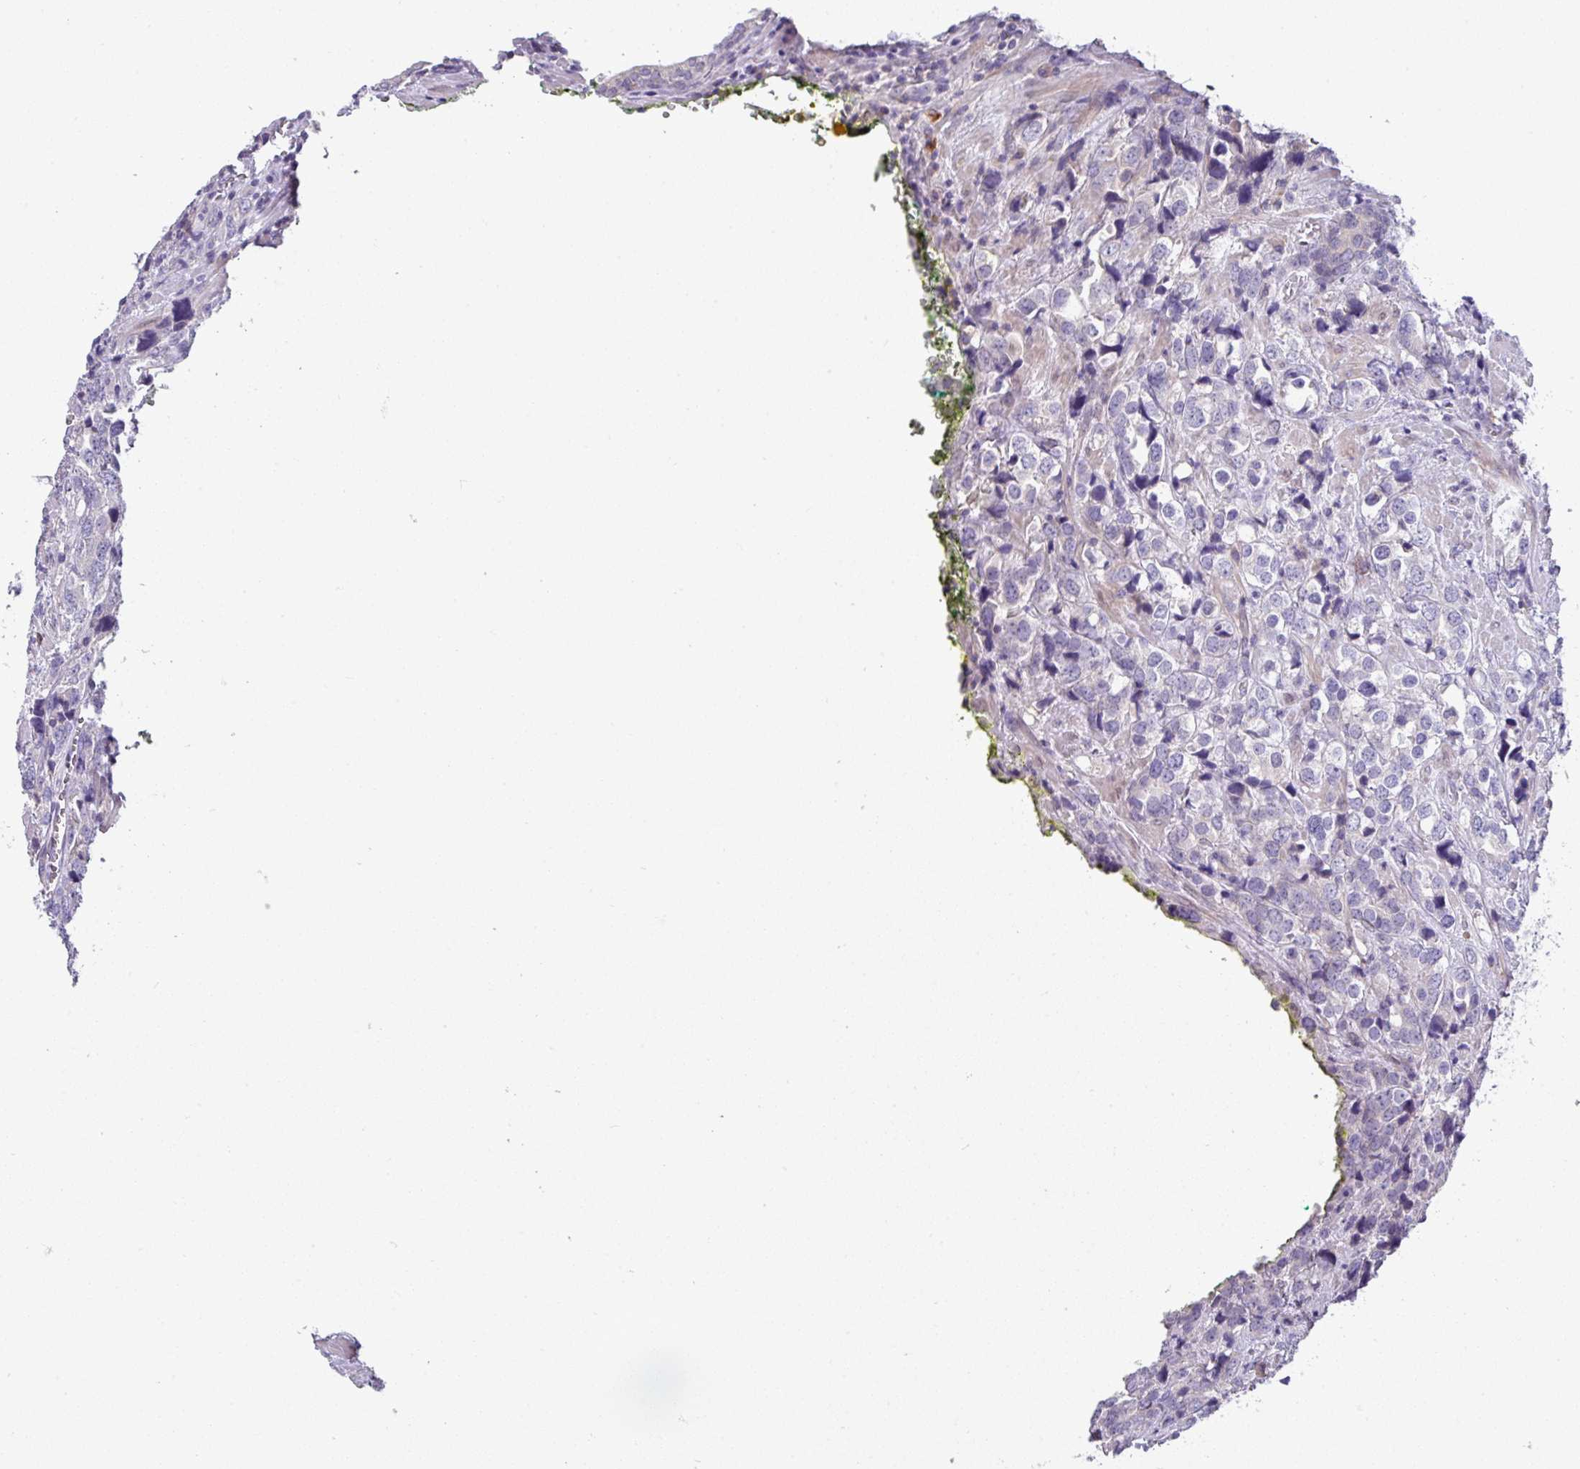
{"staining": {"intensity": "negative", "quantity": "none", "location": "none"}, "tissue": "prostate cancer", "cell_type": "Tumor cells", "image_type": "cancer", "snomed": [{"axis": "morphology", "description": "Adenocarcinoma, High grade"}, {"axis": "topography", "description": "Prostate"}], "caption": "Histopathology image shows no significant protein staining in tumor cells of high-grade adenocarcinoma (prostate).", "gene": "SLAMF6", "patient": {"sex": "male", "age": 71}}